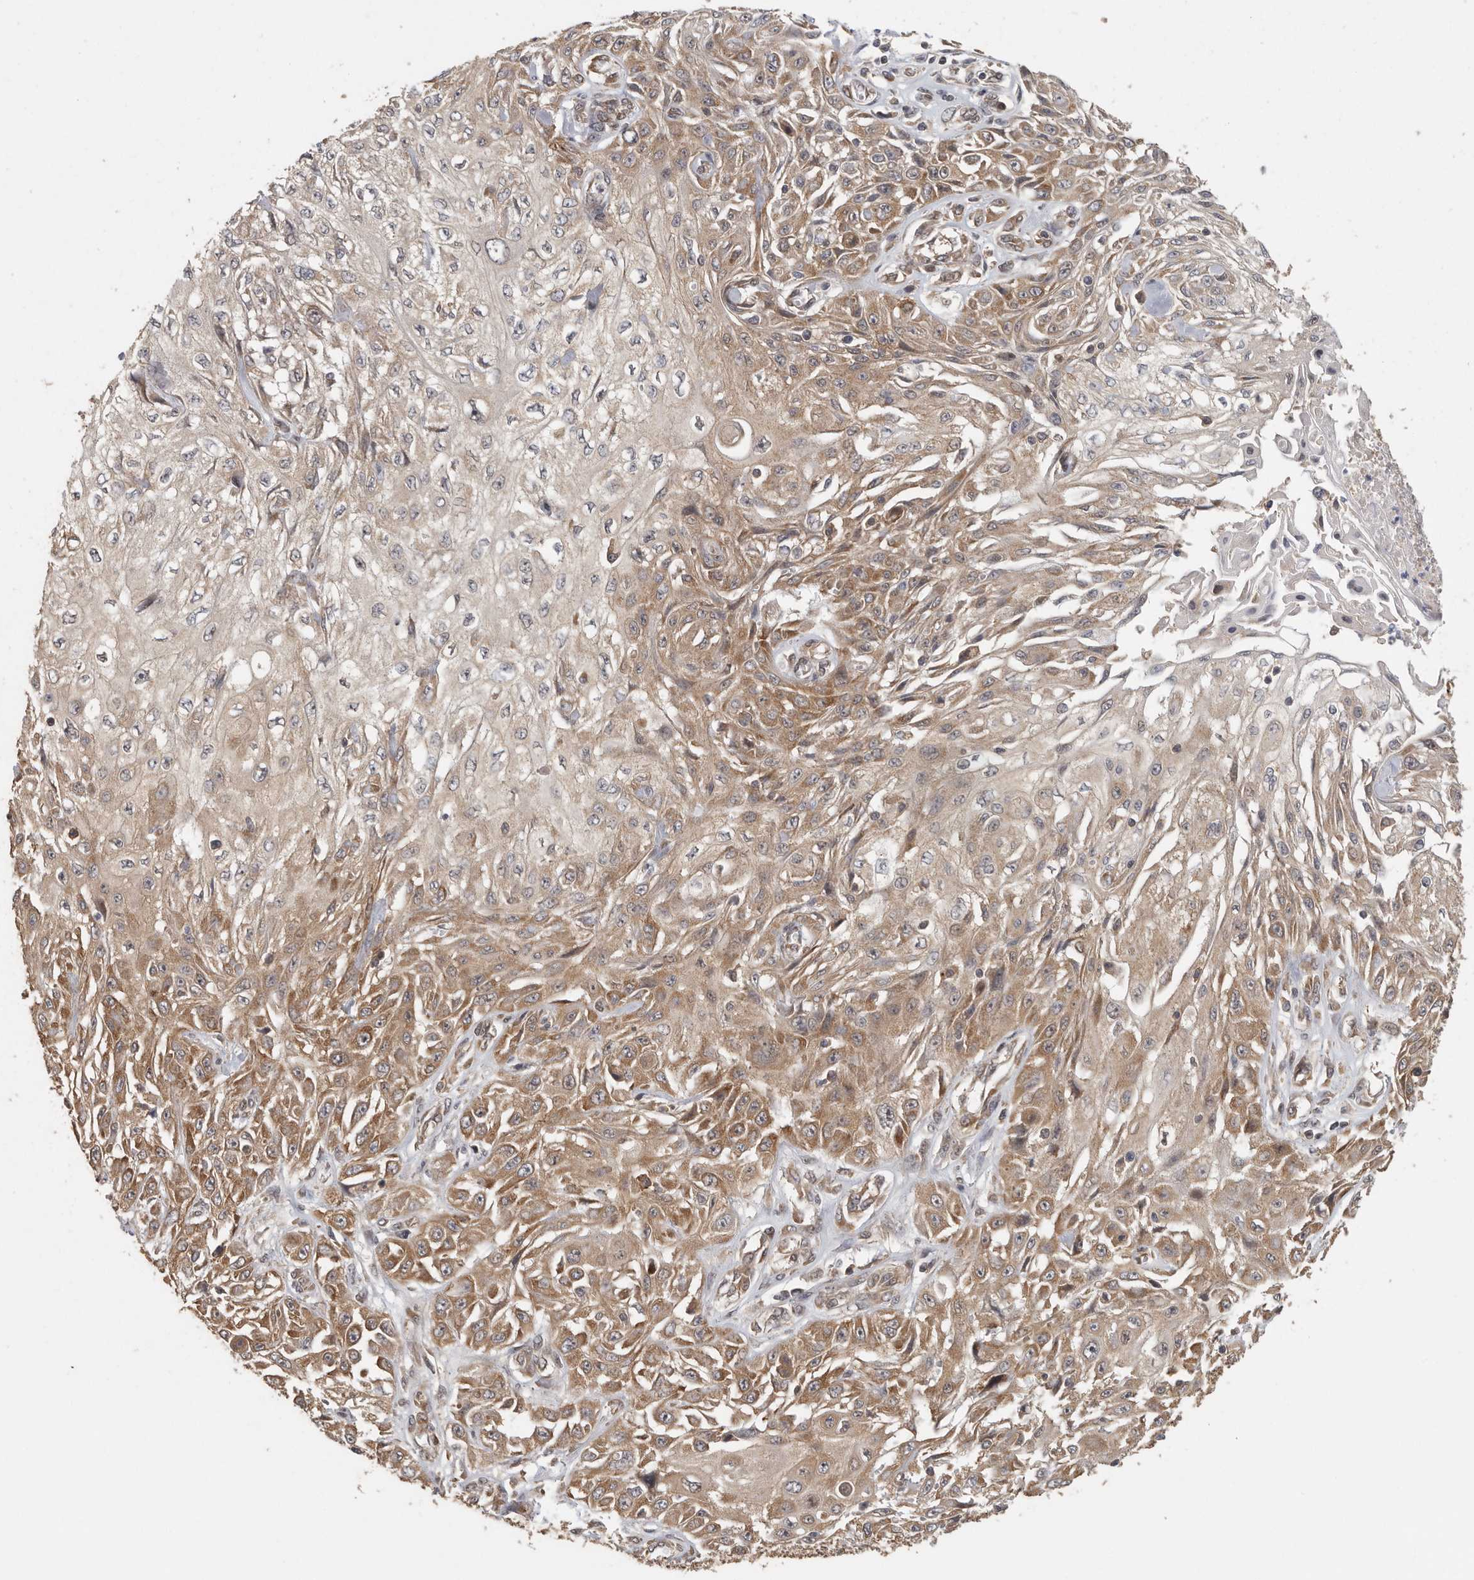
{"staining": {"intensity": "moderate", "quantity": ">75%", "location": "cytoplasmic/membranous"}, "tissue": "skin cancer", "cell_type": "Tumor cells", "image_type": "cancer", "snomed": [{"axis": "morphology", "description": "Squamous cell carcinoma, NOS"}, {"axis": "morphology", "description": "Squamous cell carcinoma, metastatic, NOS"}, {"axis": "topography", "description": "Skin"}, {"axis": "topography", "description": "Lymph node"}], "caption": "A high-resolution micrograph shows immunohistochemistry (IHC) staining of skin squamous cell carcinoma, which displays moderate cytoplasmic/membranous expression in about >75% of tumor cells. (Brightfield microscopy of DAB IHC at high magnification).", "gene": "CCT8", "patient": {"sex": "male", "age": 75}}